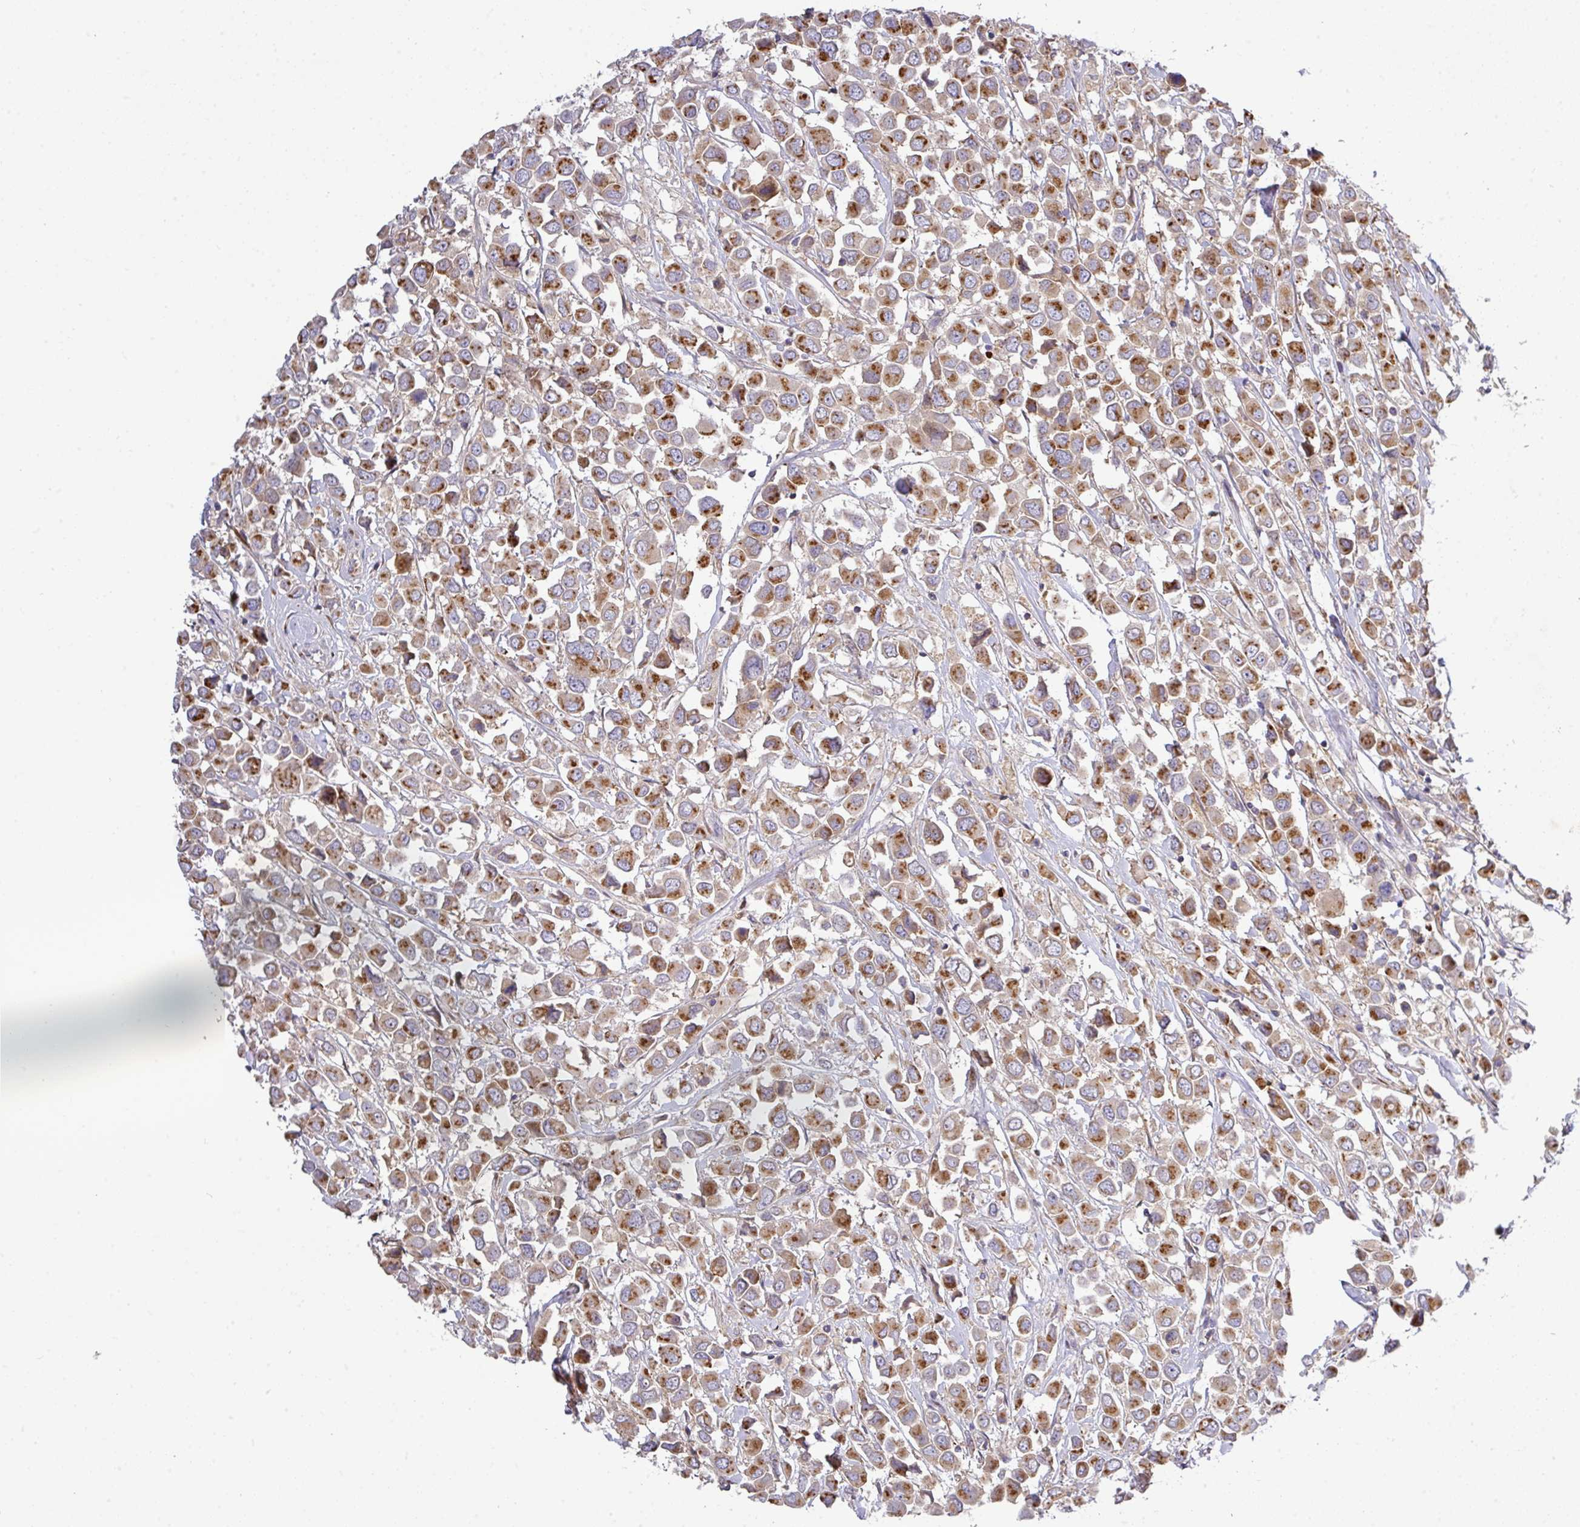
{"staining": {"intensity": "moderate", "quantity": ">75%", "location": "cytoplasmic/membranous"}, "tissue": "breast cancer", "cell_type": "Tumor cells", "image_type": "cancer", "snomed": [{"axis": "morphology", "description": "Duct carcinoma"}, {"axis": "topography", "description": "Breast"}], "caption": "IHC staining of breast intraductal carcinoma, which shows medium levels of moderate cytoplasmic/membranous positivity in approximately >75% of tumor cells indicating moderate cytoplasmic/membranous protein positivity. The staining was performed using DAB (brown) for protein detection and nuclei were counterstained in hematoxylin (blue).", "gene": "VTI1A", "patient": {"sex": "female", "age": 61}}